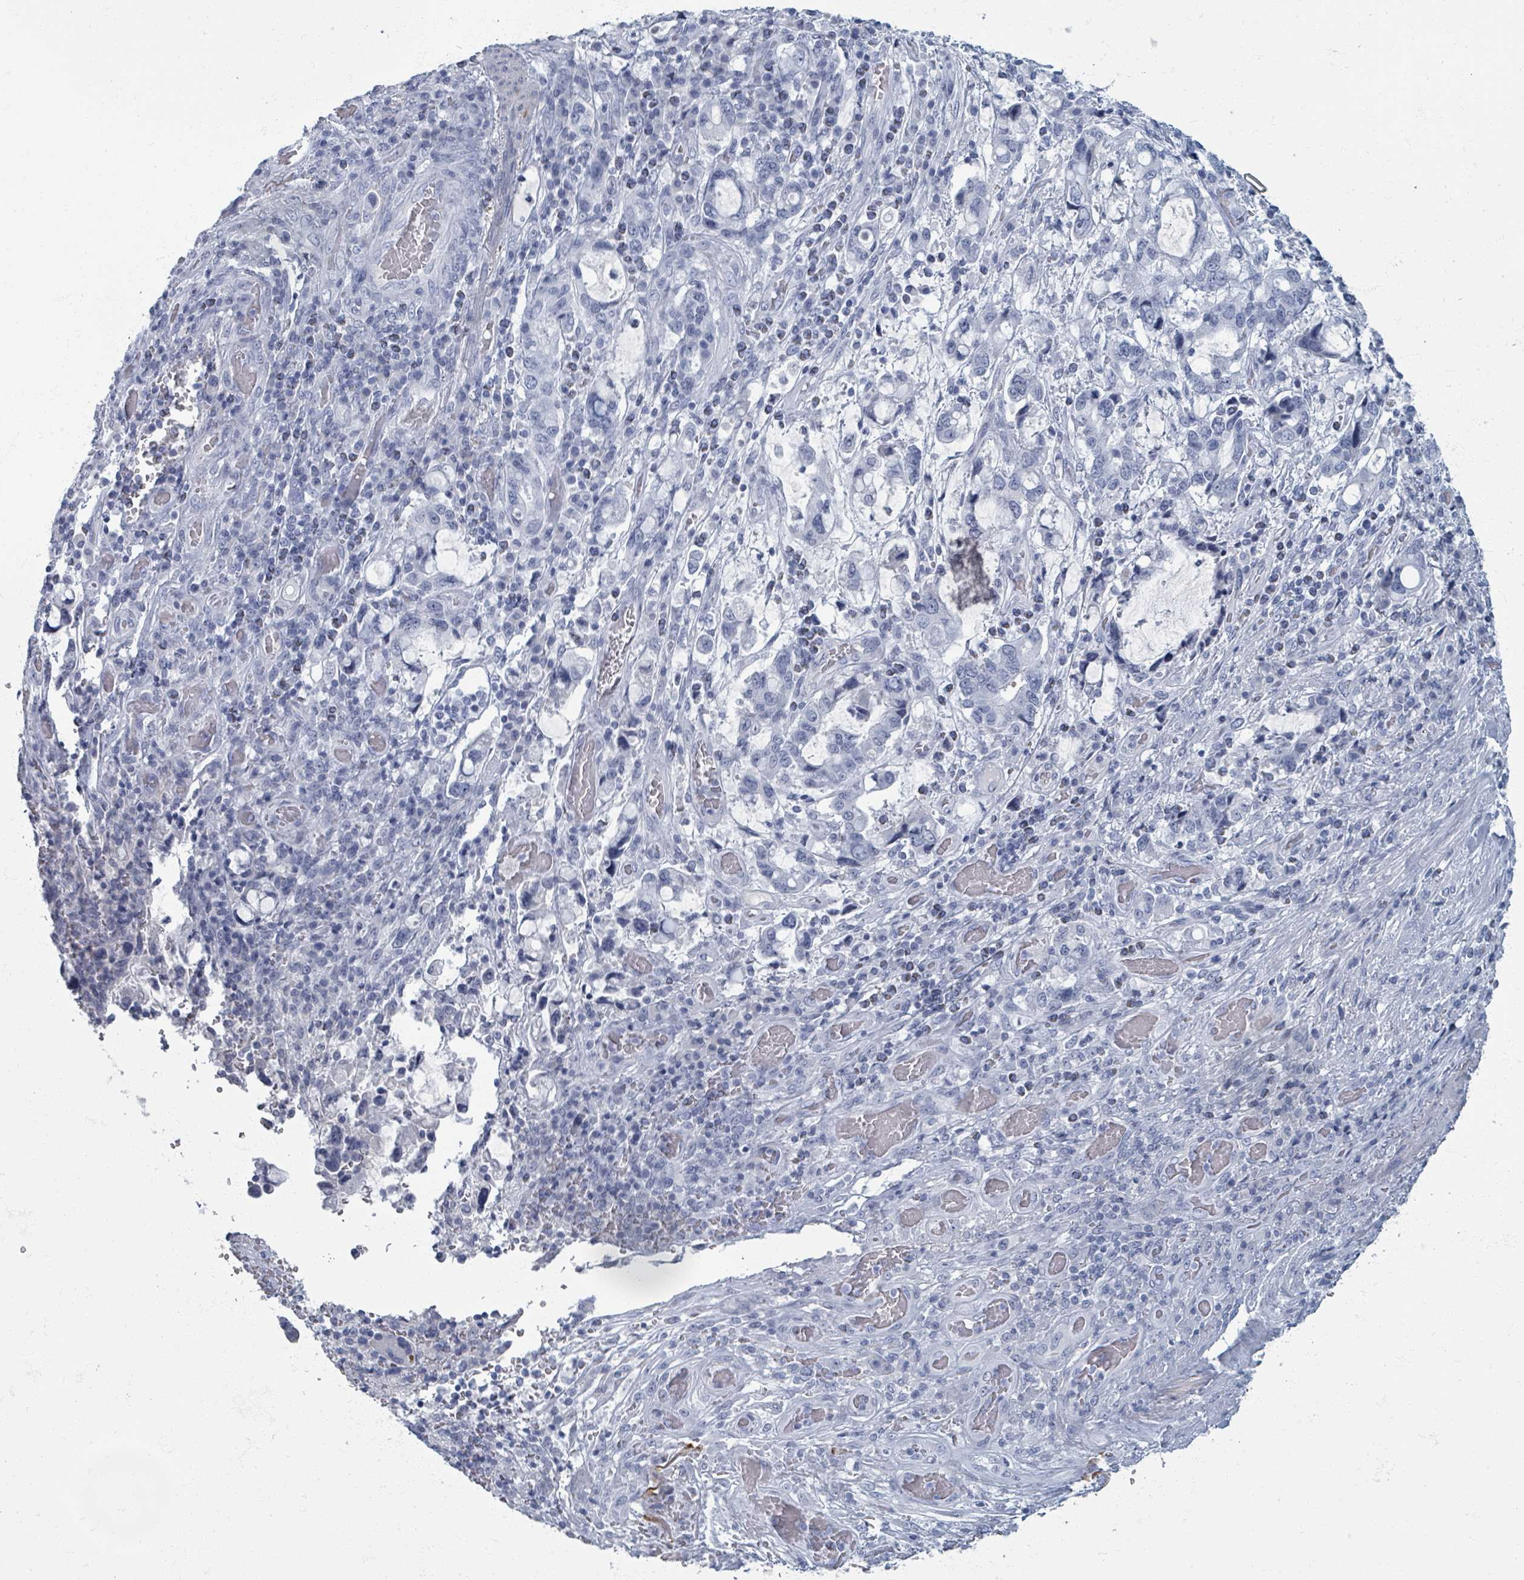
{"staining": {"intensity": "negative", "quantity": "none", "location": "none"}, "tissue": "stomach cancer", "cell_type": "Tumor cells", "image_type": "cancer", "snomed": [{"axis": "morphology", "description": "Adenocarcinoma, NOS"}, {"axis": "topography", "description": "Stomach, upper"}, {"axis": "topography", "description": "Stomach"}], "caption": "High power microscopy histopathology image of an immunohistochemistry histopathology image of stomach cancer (adenocarcinoma), revealing no significant expression in tumor cells.", "gene": "TAS2R1", "patient": {"sex": "male", "age": 62}}